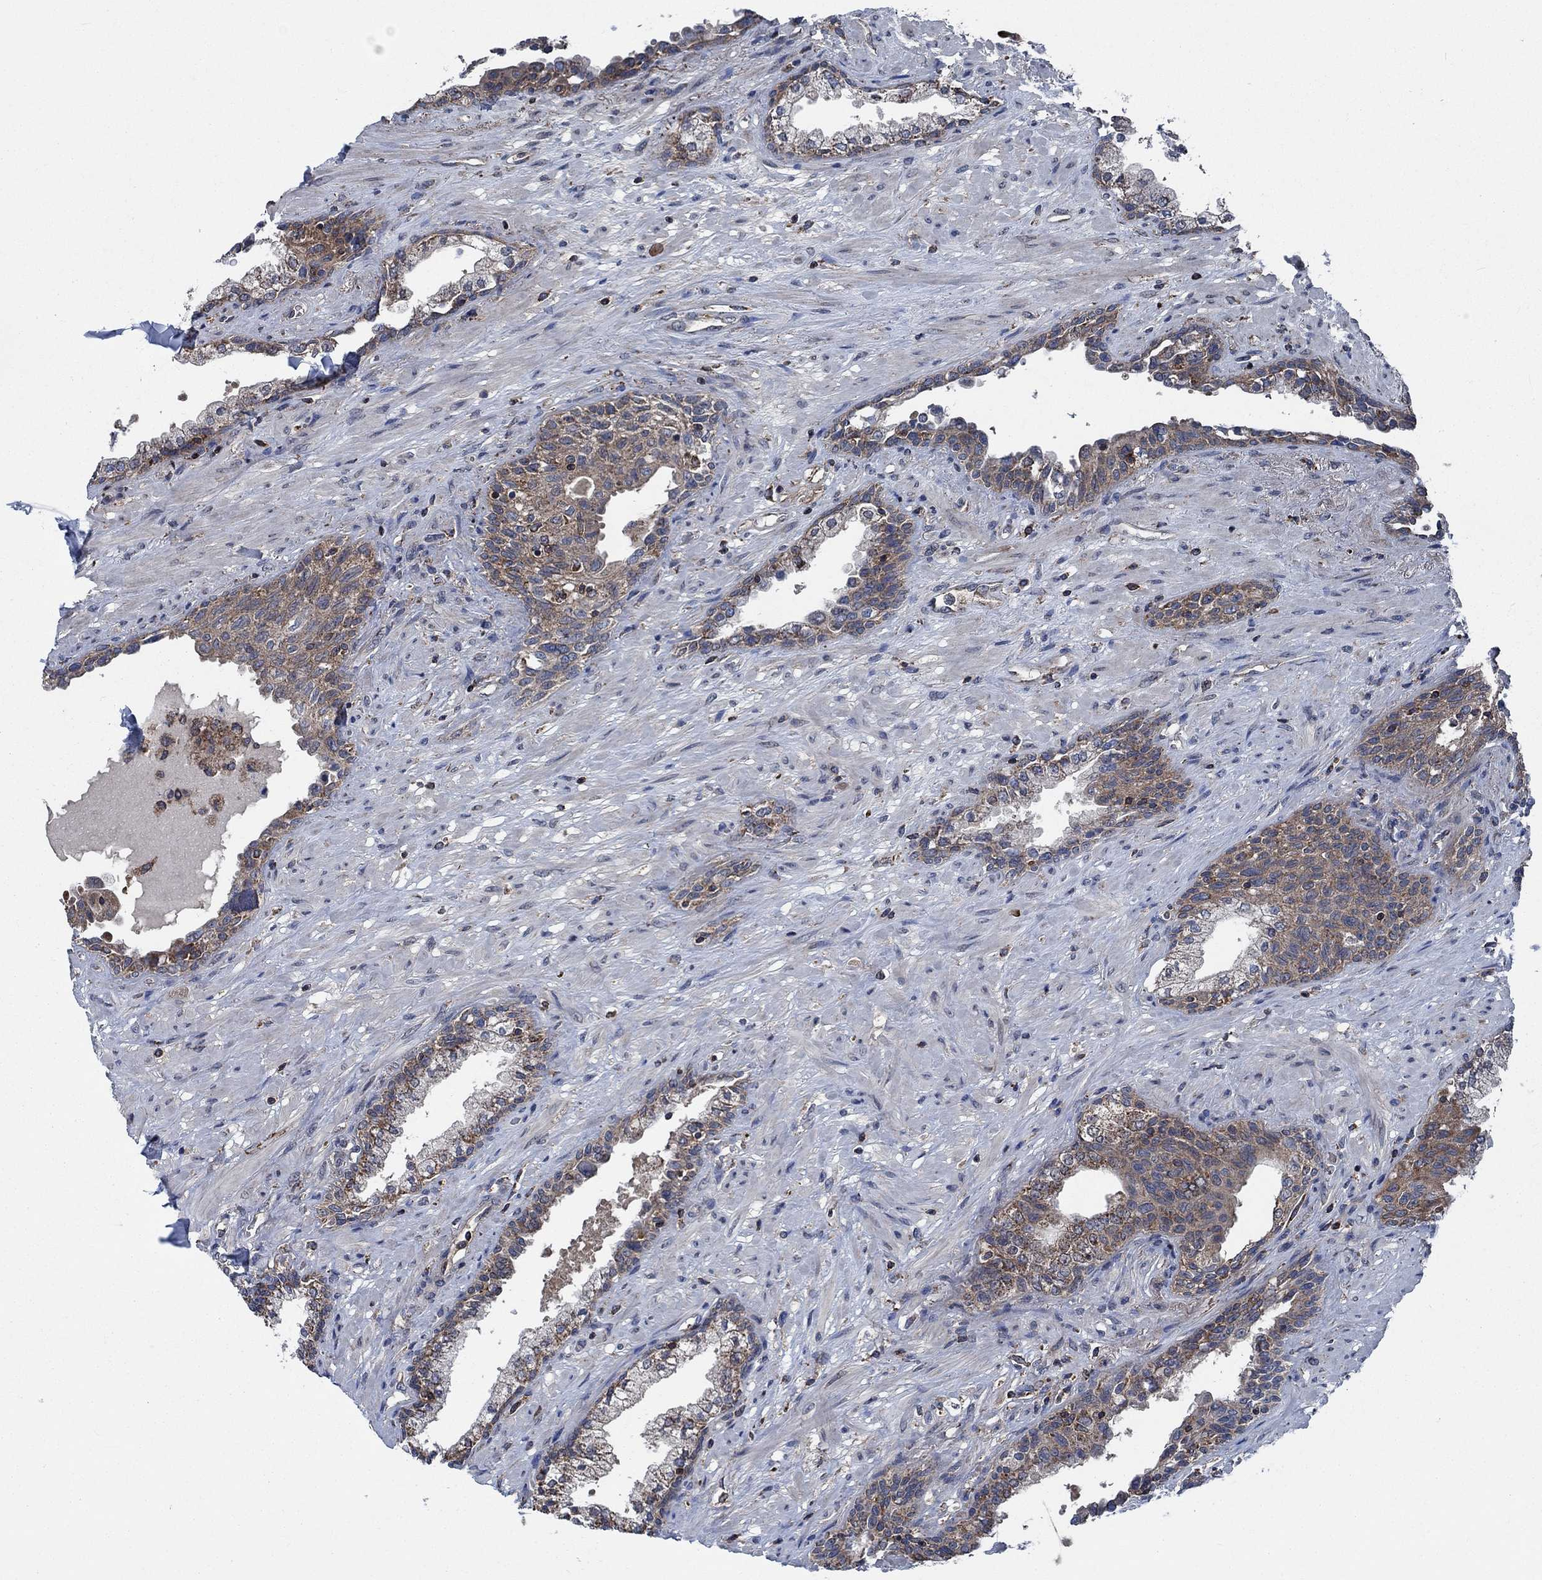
{"staining": {"intensity": "weak", "quantity": "25%-75%", "location": "cytoplasmic/membranous"}, "tissue": "prostate", "cell_type": "Glandular cells", "image_type": "normal", "snomed": [{"axis": "morphology", "description": "Normal tissue, NOS"}, {"axis": "topography", "description": "Prostate"}], "caption": "DAB immunohistochemical staining of benign prostate demonstrates weak cytoplasmic/membranous protein positivity in approximately 25%-75% of glandular cells.", "gene": "STXBP6", "patient": {"sex": "male", "age": 63}}